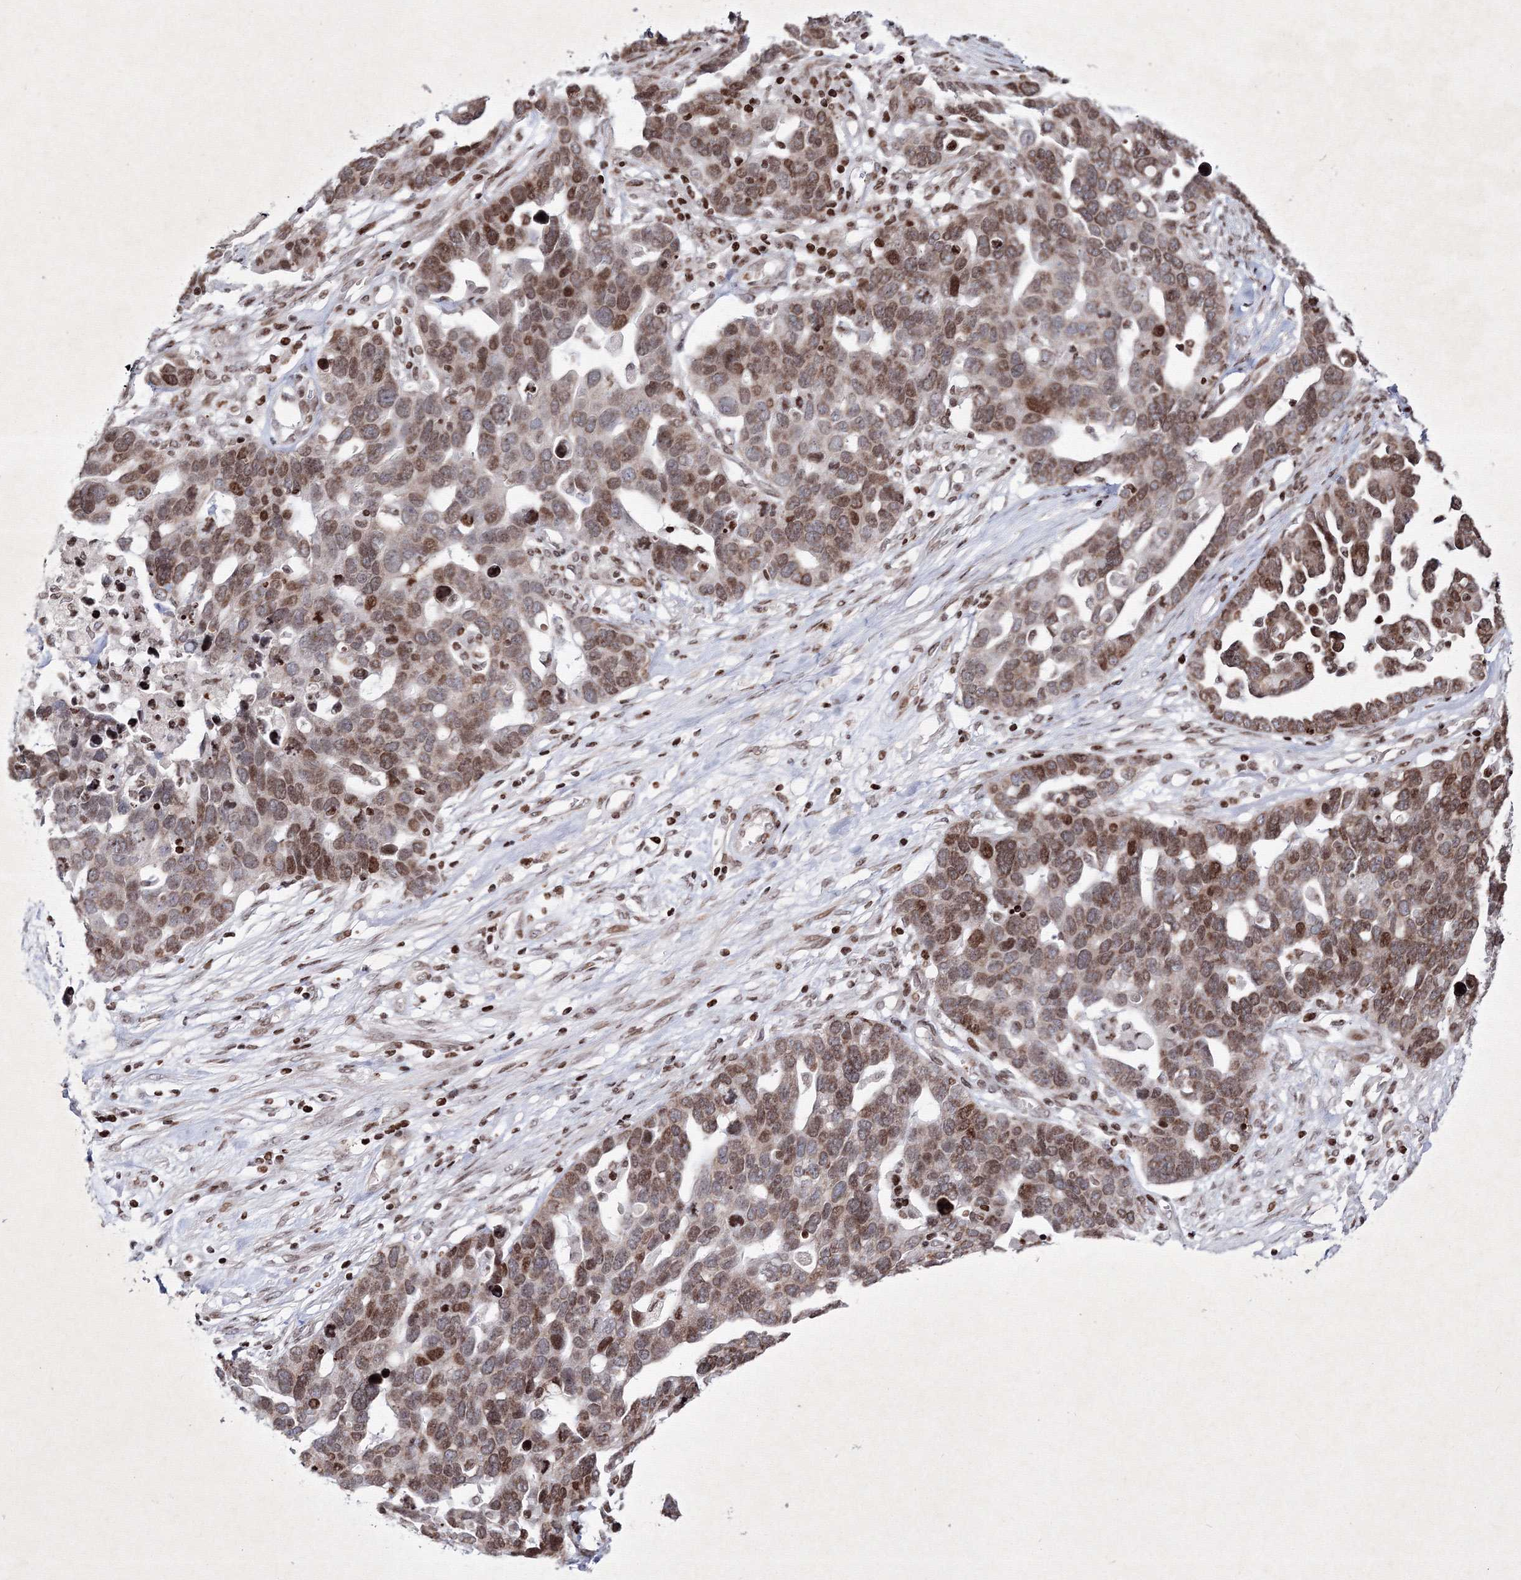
{"staining": {"intensity": "moderate", "quantity": ">75%", "location": "nuclear"}, "tissue": "ovarian cancer", "cell_type": "Tumor cells", "image_type": "cancer", "snomed": [{"axis": "morphology", "description": "Cystadenocarcinoma, serous, NOS"}, {"axis": "topography", "description": "Ovary"}], "caption": "IHC photomicrograph of ovarian cancer (serous cystadenocarcinoma) stained for a protein (brown), which exhibits medium levels of moderate nuclear staining in about >75% of tumor cells.", "gene": "SMIM29", "patient": {"sex": "female", "age": 54}}